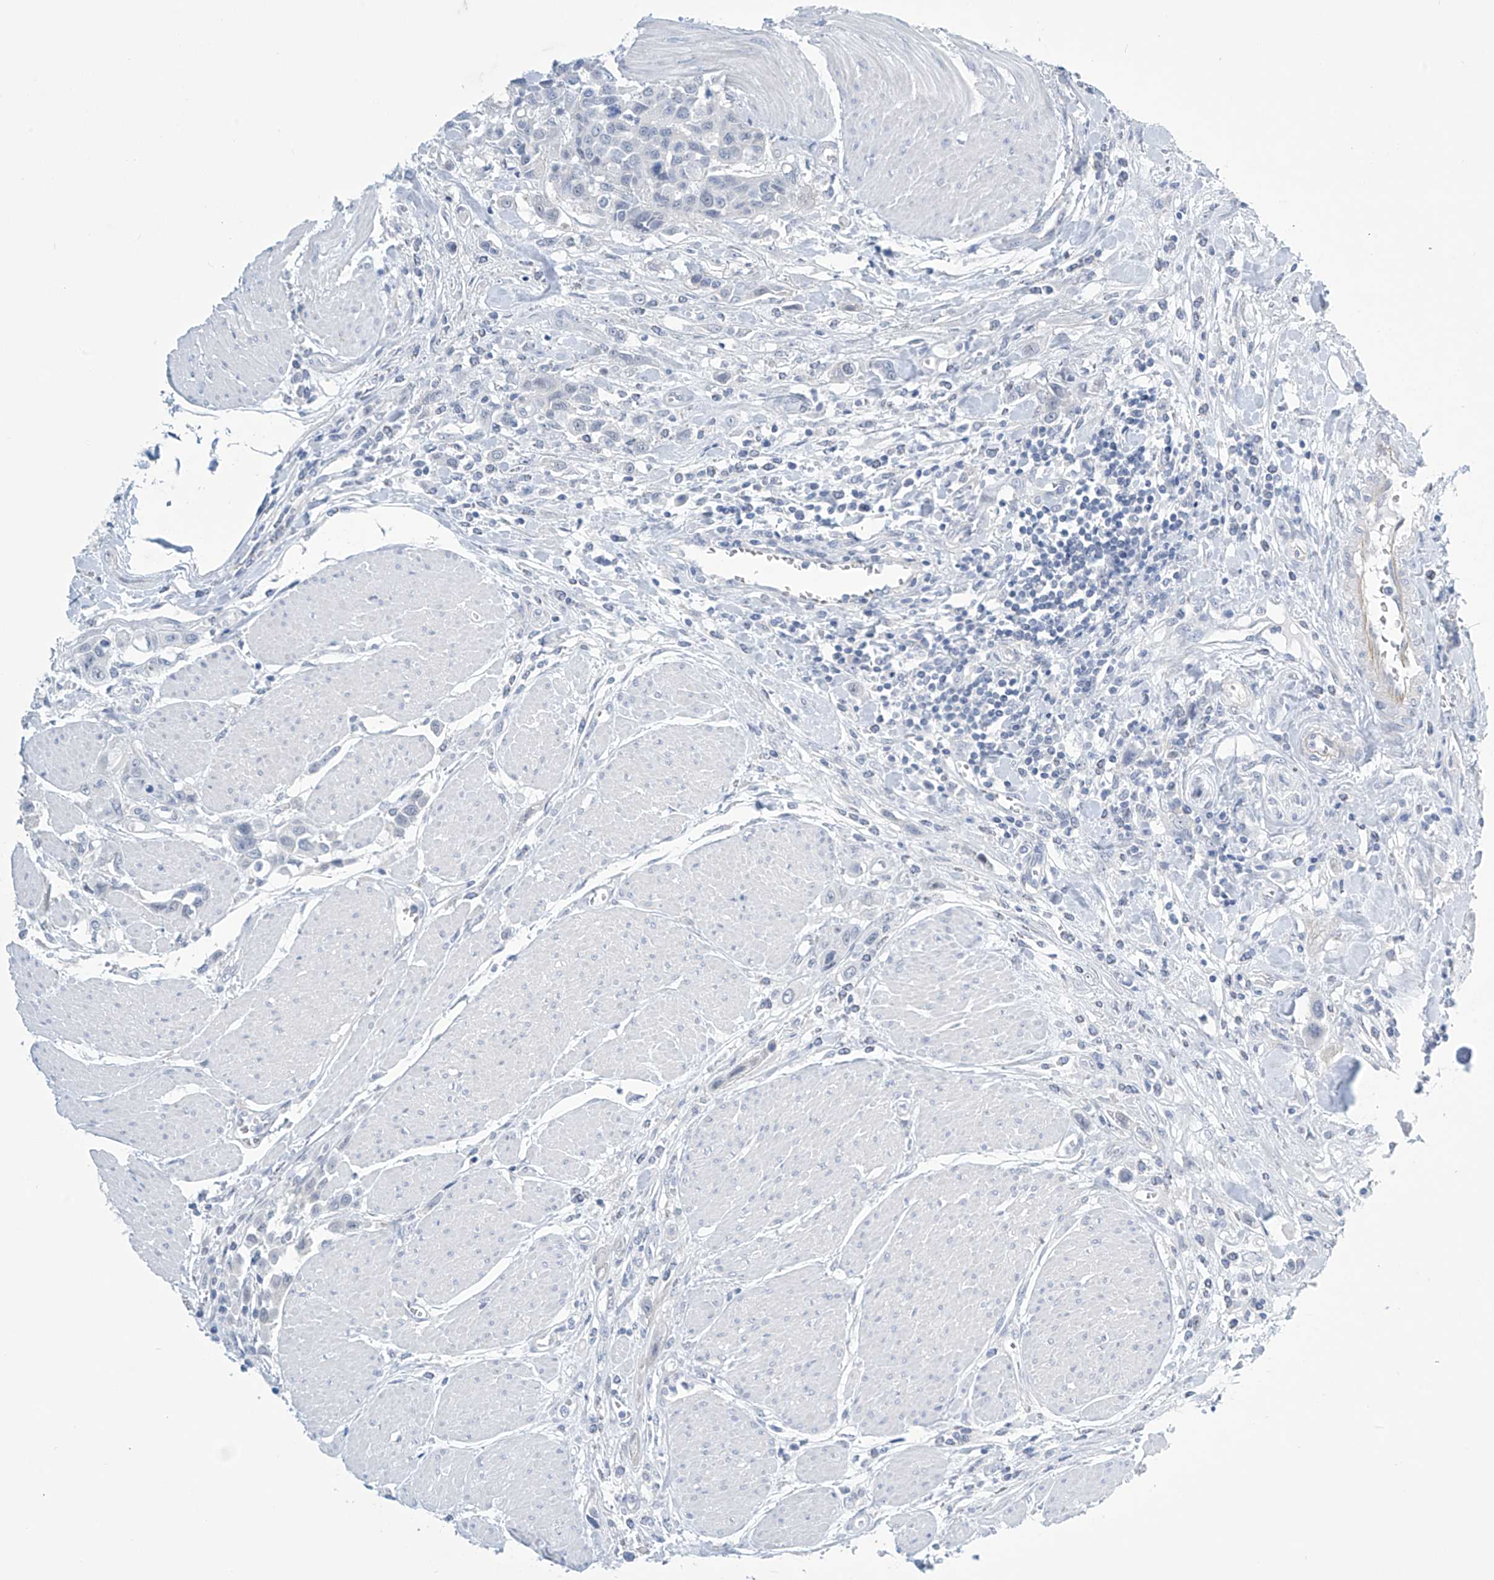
{"staining": {"intensity": "negative", "quantity": "none", "location": "none"}, "tissue": "urothelial cancer", "cell_type": "Tumor cells", "image_type": "cancer", "snomed": [{"axis": "morphology", "description": "Urothelial carcinoma, High grade"}, {"axis": "topography", "description": "Urinary bladder"}], "caption": "A photomicrograph of urothelial cancer stained for a protein shows no brown staining in tumor cells. The staining is performed using DAB (3,3'-diaminobenzidine) brown chromogen with nuclei counter-stained in using hematoxylin.", "gene": "SLC35A5", "patient": {"sex": "male", "age": 50}}